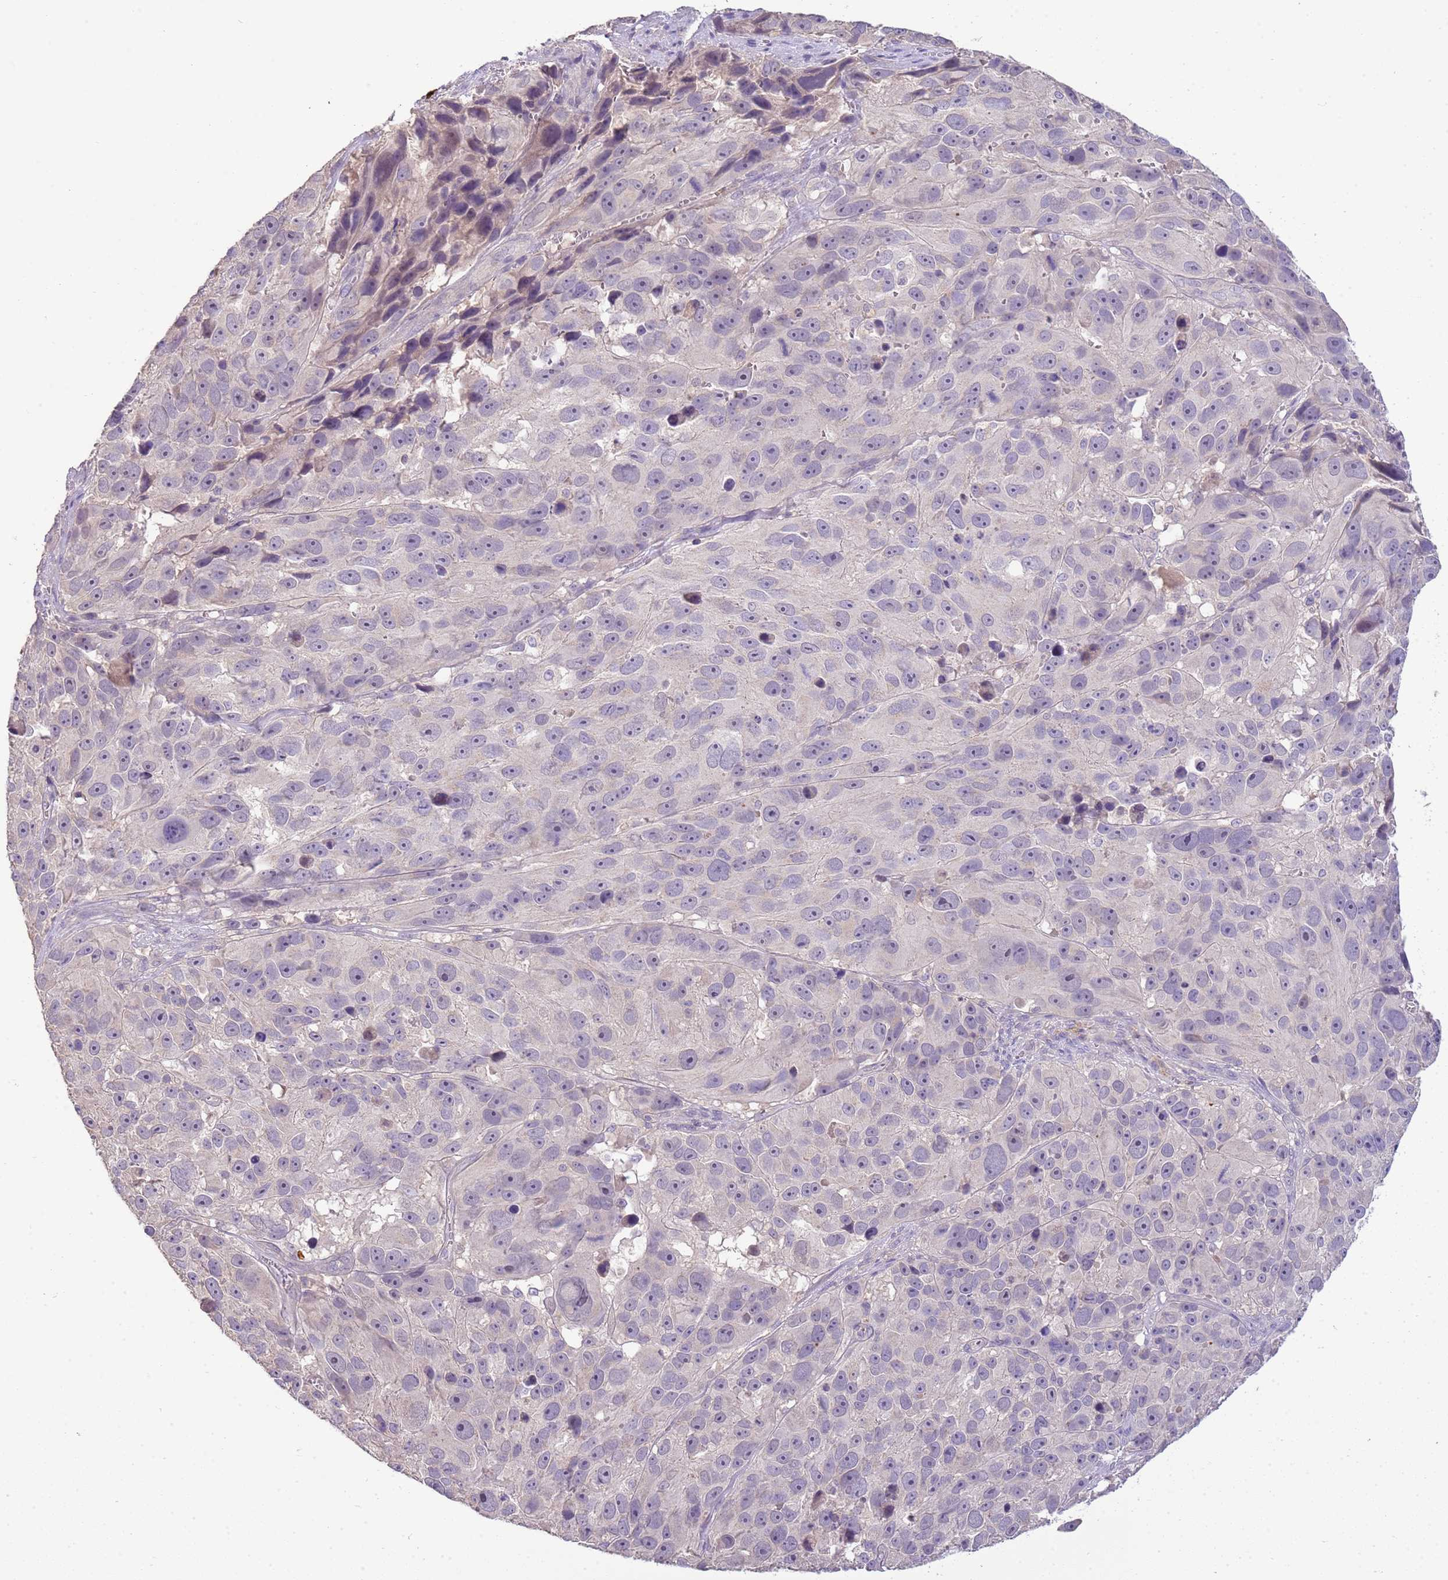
{"staining": {"intensity": "negative", "quantity": "none", "location": "none"}, "tissue": "melanoma", "cell_type": "Tumor cells", "image_type": "cancer", "snomed": [{"axis": "morphology", "description": "Malignant melanoma, NOS"}, {"axis": "topography", "description": "Skin"}], "caption": "Immunohistochemistry photomicrograph of human malignant melanoma stained for a protein (brown), which shows no expression in tumor cells. Brightfield microscopy of immunohistochemistry stained with DAB (brown) and hematoxylin (blue), captured at high magnification.", "gene": "IL2RG", "patient": {"sex": "male", "age": 84}}